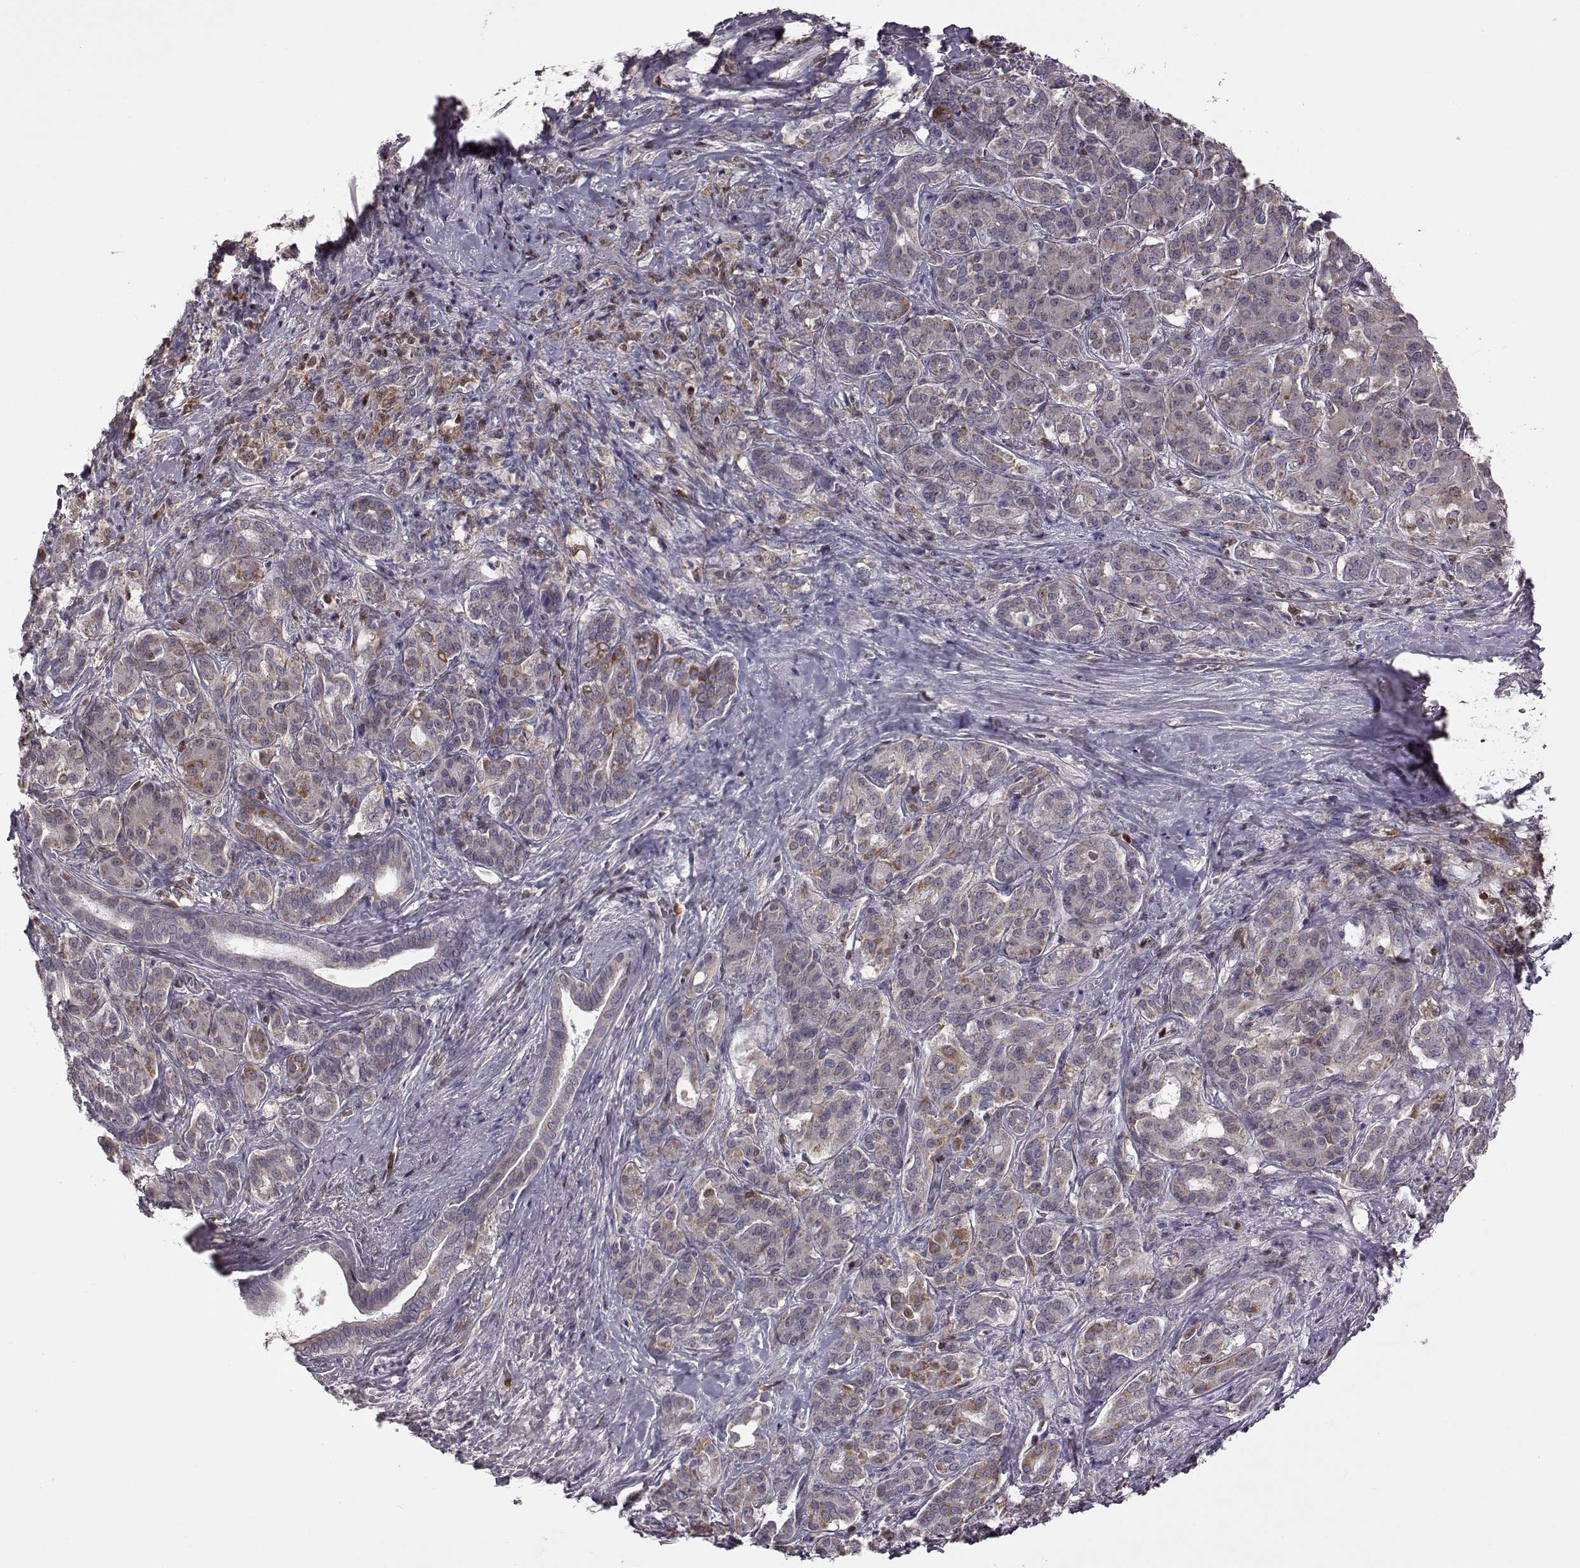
{"staining": {"intensity": "strong", "quantity": "<25%", "location": "cytoplasmic/membranous"}, "tissue": "pancreatic cancer", "cell_type": "Tumor cells", "image_type": "cancer", "snomed": [{"axis": "morphology", "description": "Normal tissue, NOS"}, {"axis": "morphology", "description": "Inflammation, NOS"}, {"axis": "morphology", "description": "Adenocarcinoma, NOS"}, {"axis": "topography", "description": "Pancreas"}], "caption": "There is medium levels of strong cytoplasmic/membranous positivity in tumor cells of adenocarcinoma (pancreatic), as demonstrated by immunohistochemical staining (brown color).", "gene": "DOK2", "patient": {"sex": "male", "age": 57}}